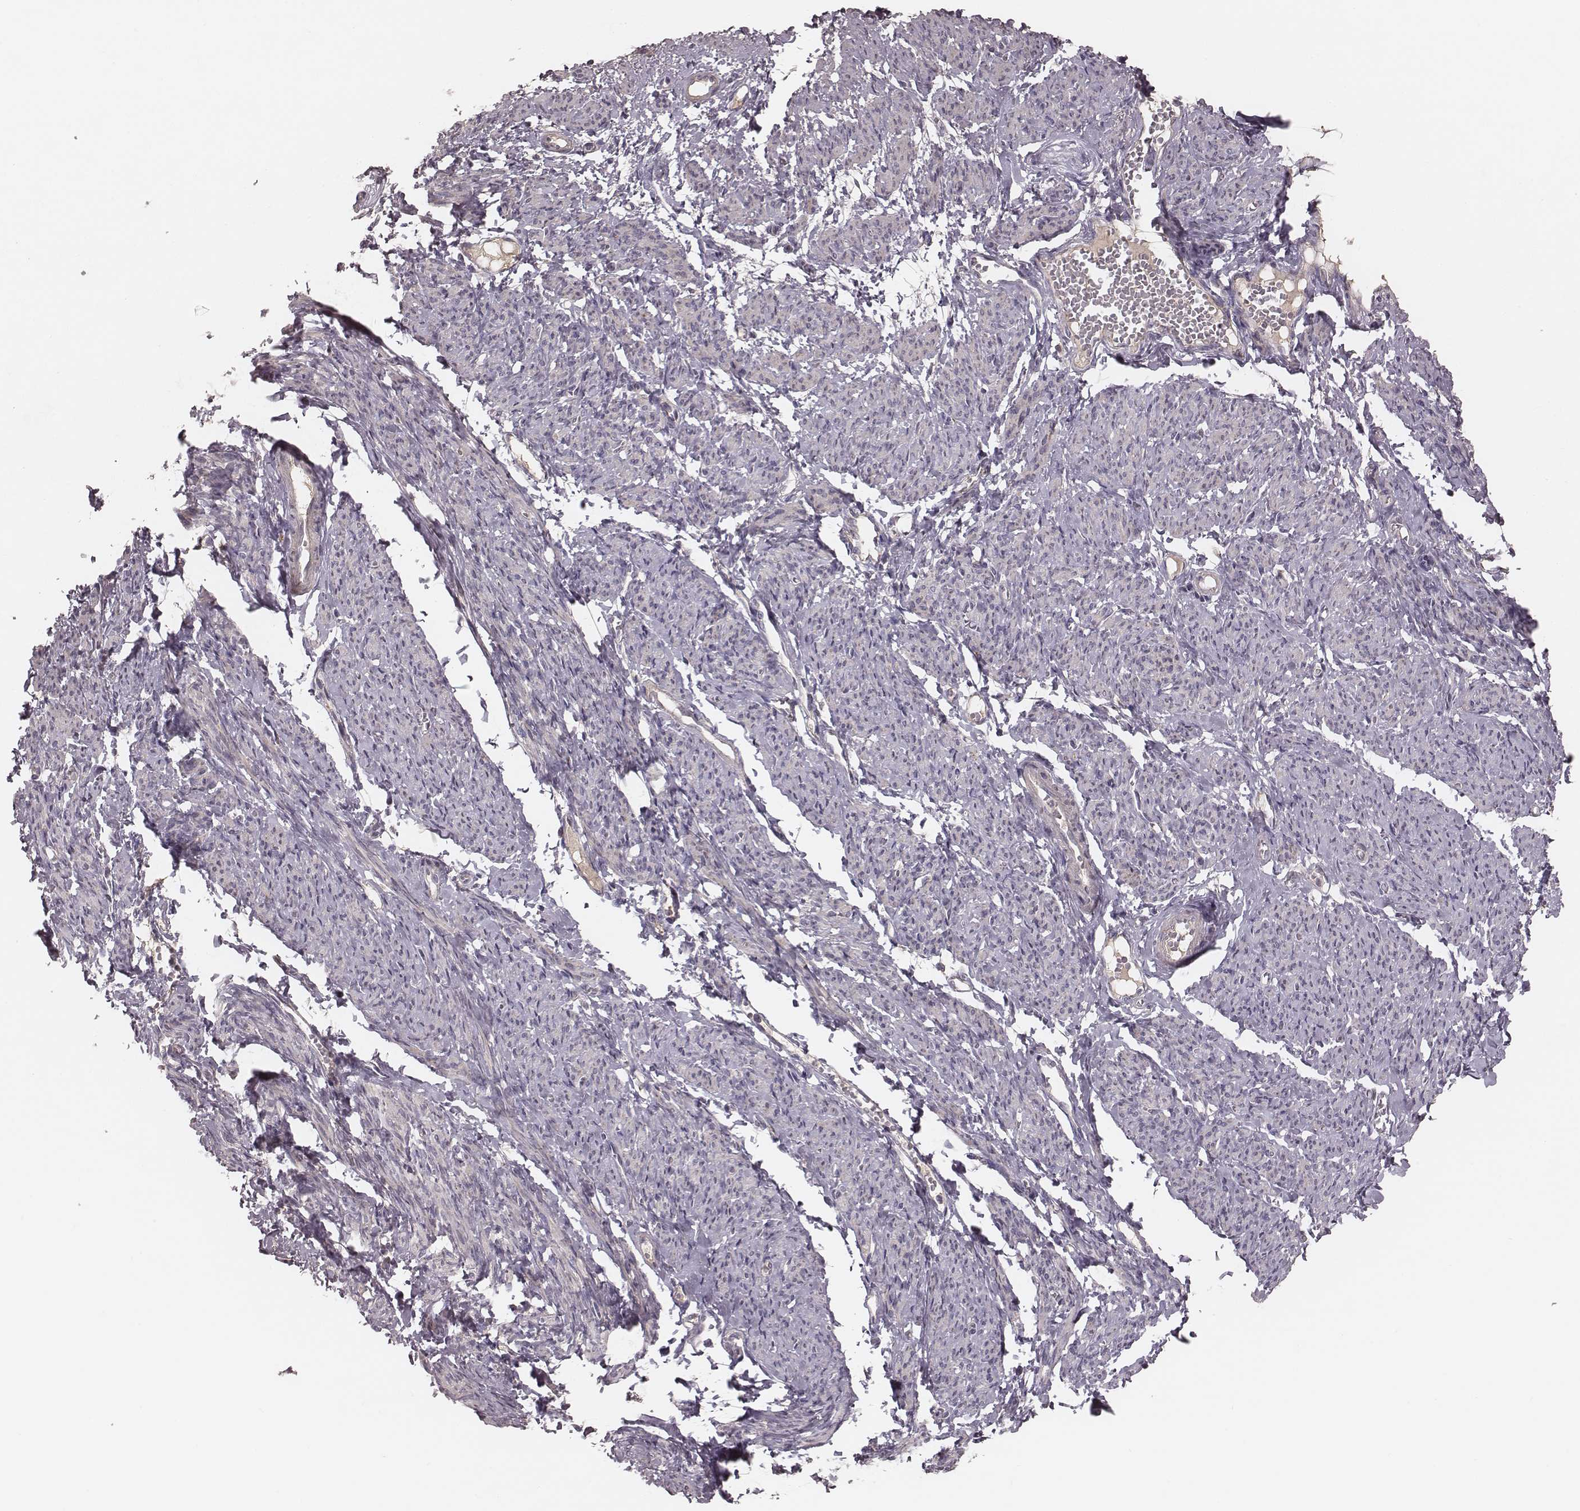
{"staining": {"intensity": "negative", "quantity": "none", "location": "none"}, "tissue": "smooth muscle", "cell_type": "Smooth muscle cells", "image_type": "normal", "snomed": [{"axis": "morphology", "description": "Normal tissue, NOS"}, {"axis": "topography", "description": "Smooth muscle"}], "caption": "The histopathology image demonstrates no significant positivity in smooth muscle cells of smooth muscle. (Immunohistochemistry (ihc), brightfield microscopy, high magnification).", "gene": "MRPS27", "patient": {"sex": "female", "age": 65}}